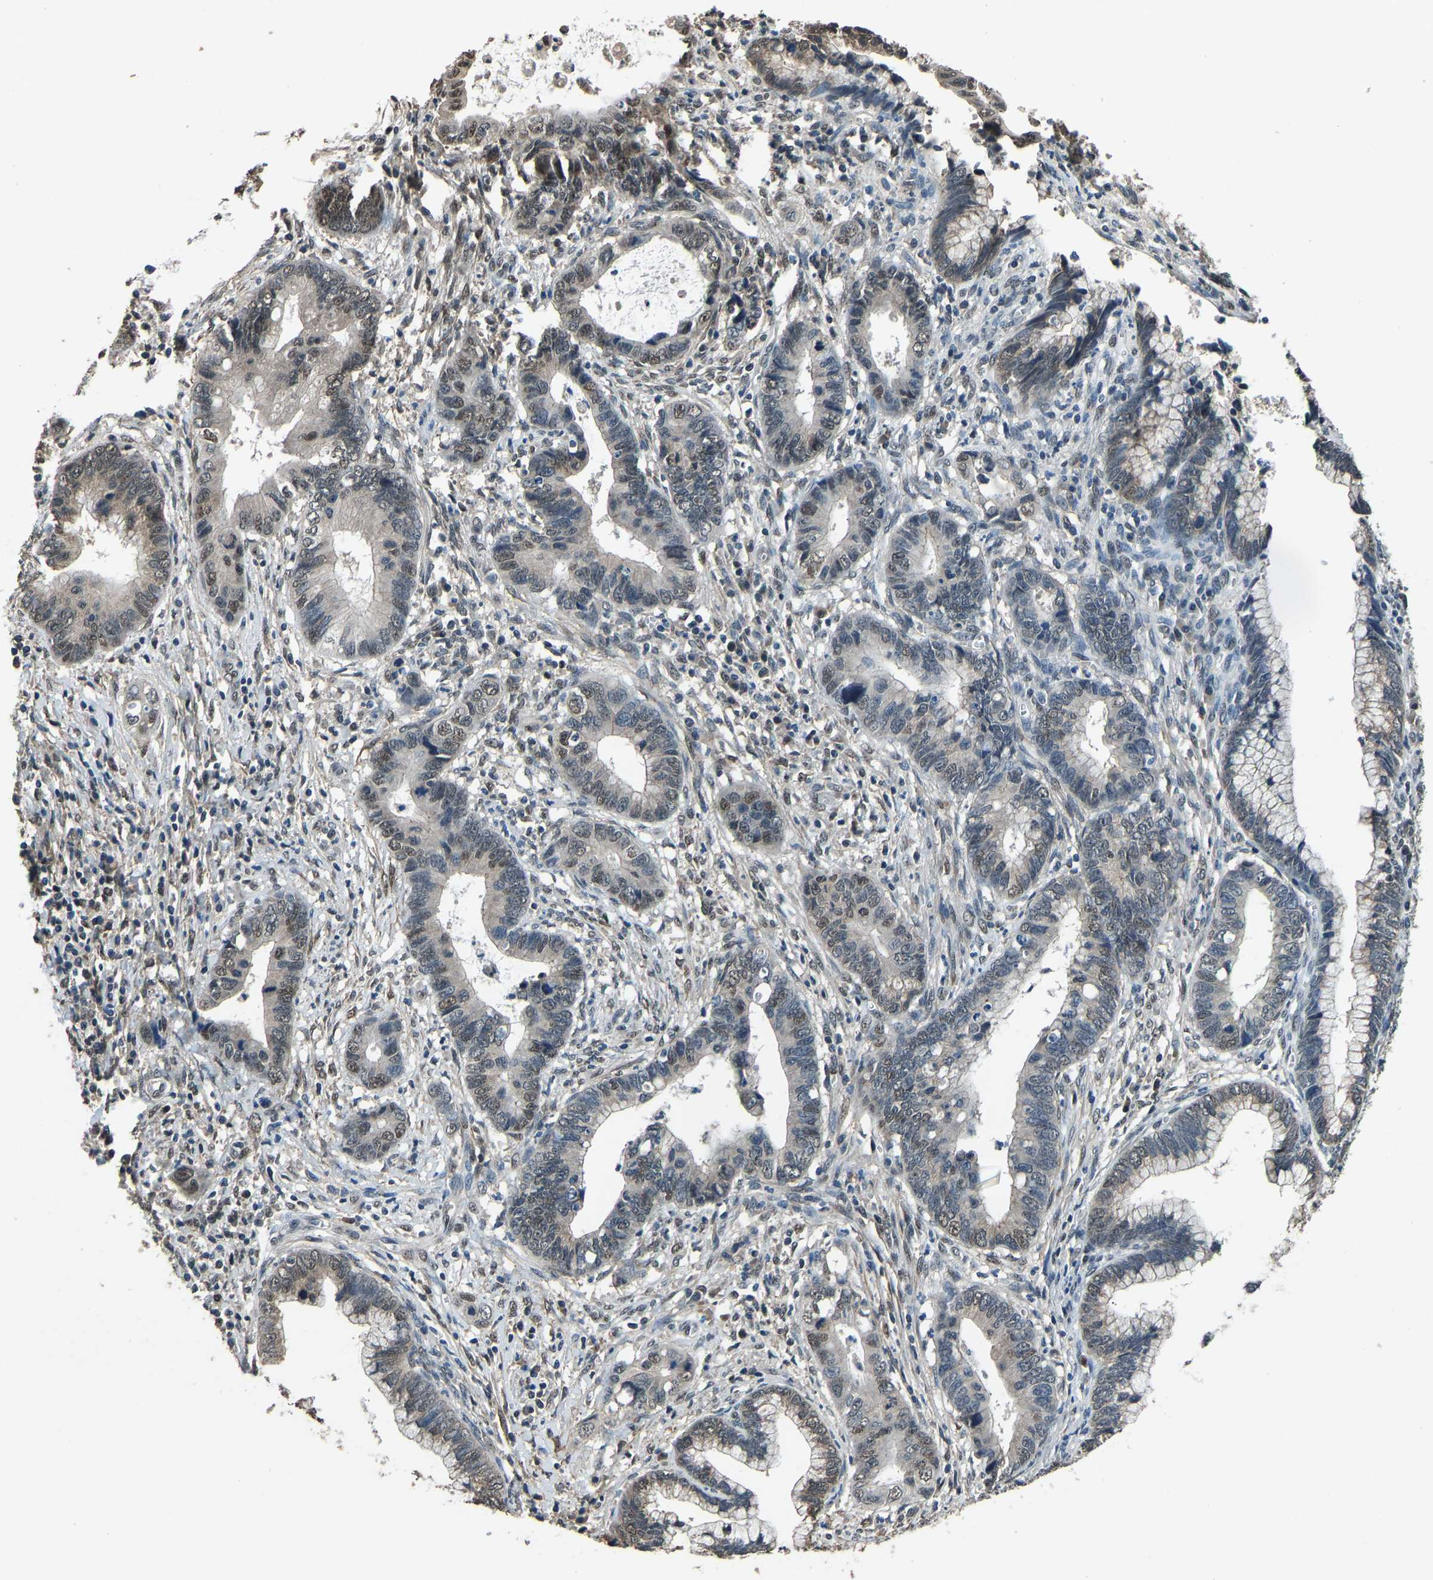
{"staining": {"intensity": "weak", "quantity": "<25%", "location": "nuclear"}, "tissue": "cervical cancer", "cell_type": "Tumor cells", "image_type": "cancer", "snomed": [{"axis": "morphology", "description": "Adenocarcinoma, NOS"}, {"axis": "topography", "description": "Cervix"}], "caption": "This histopathology image is of cervical cancer stained with IHC to label a protein in brown with the nuclei are counter-stained blue. There is no staining in tumor cells.", "gene": "TOX4", "patient": {"sex": "female", "age": 44}}